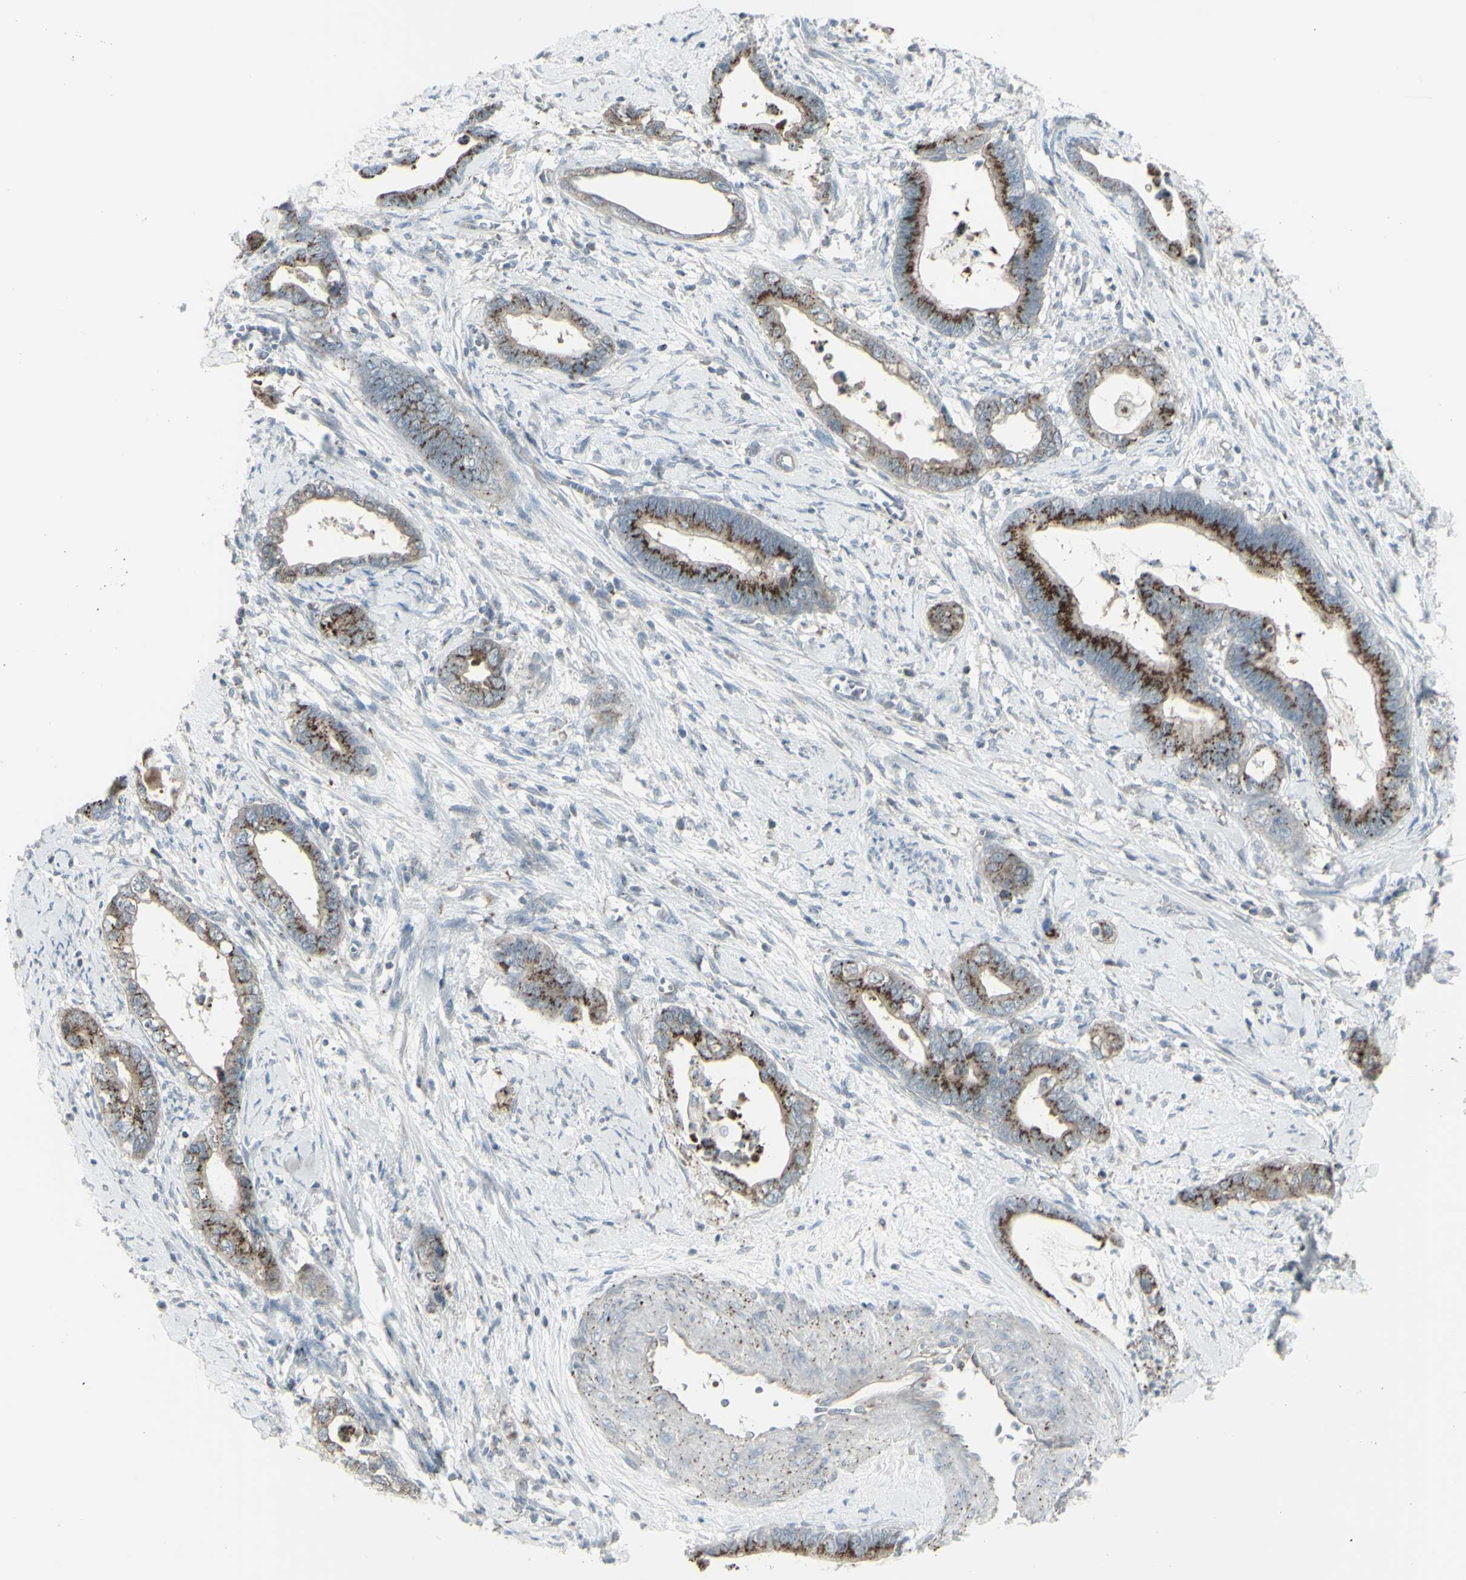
{"staining": {"intensity": "strong", "quantity": ">75%", "location": "cytoplasmic/membranous"}, "tissue": "cervical cancer", "cell_type": "Tumor cells", "image_type": "cancer", "snomed": [{"axis": "morphology", "description": "Adenocarcinoma, NOS"}, {"axis": "topography", "description": "Cervix"}], "caption": "Protein analysis of cervical cancer (adenocarcinoma) tissue reveals strong cytoplasmic/membranous positivity in approximately >75% of tumor cells. (brown staining indicates protein expression, while blue staining denotes nuclei).", "gene": "GALNT6", "patient": {"sex": "female", "age": 44}}